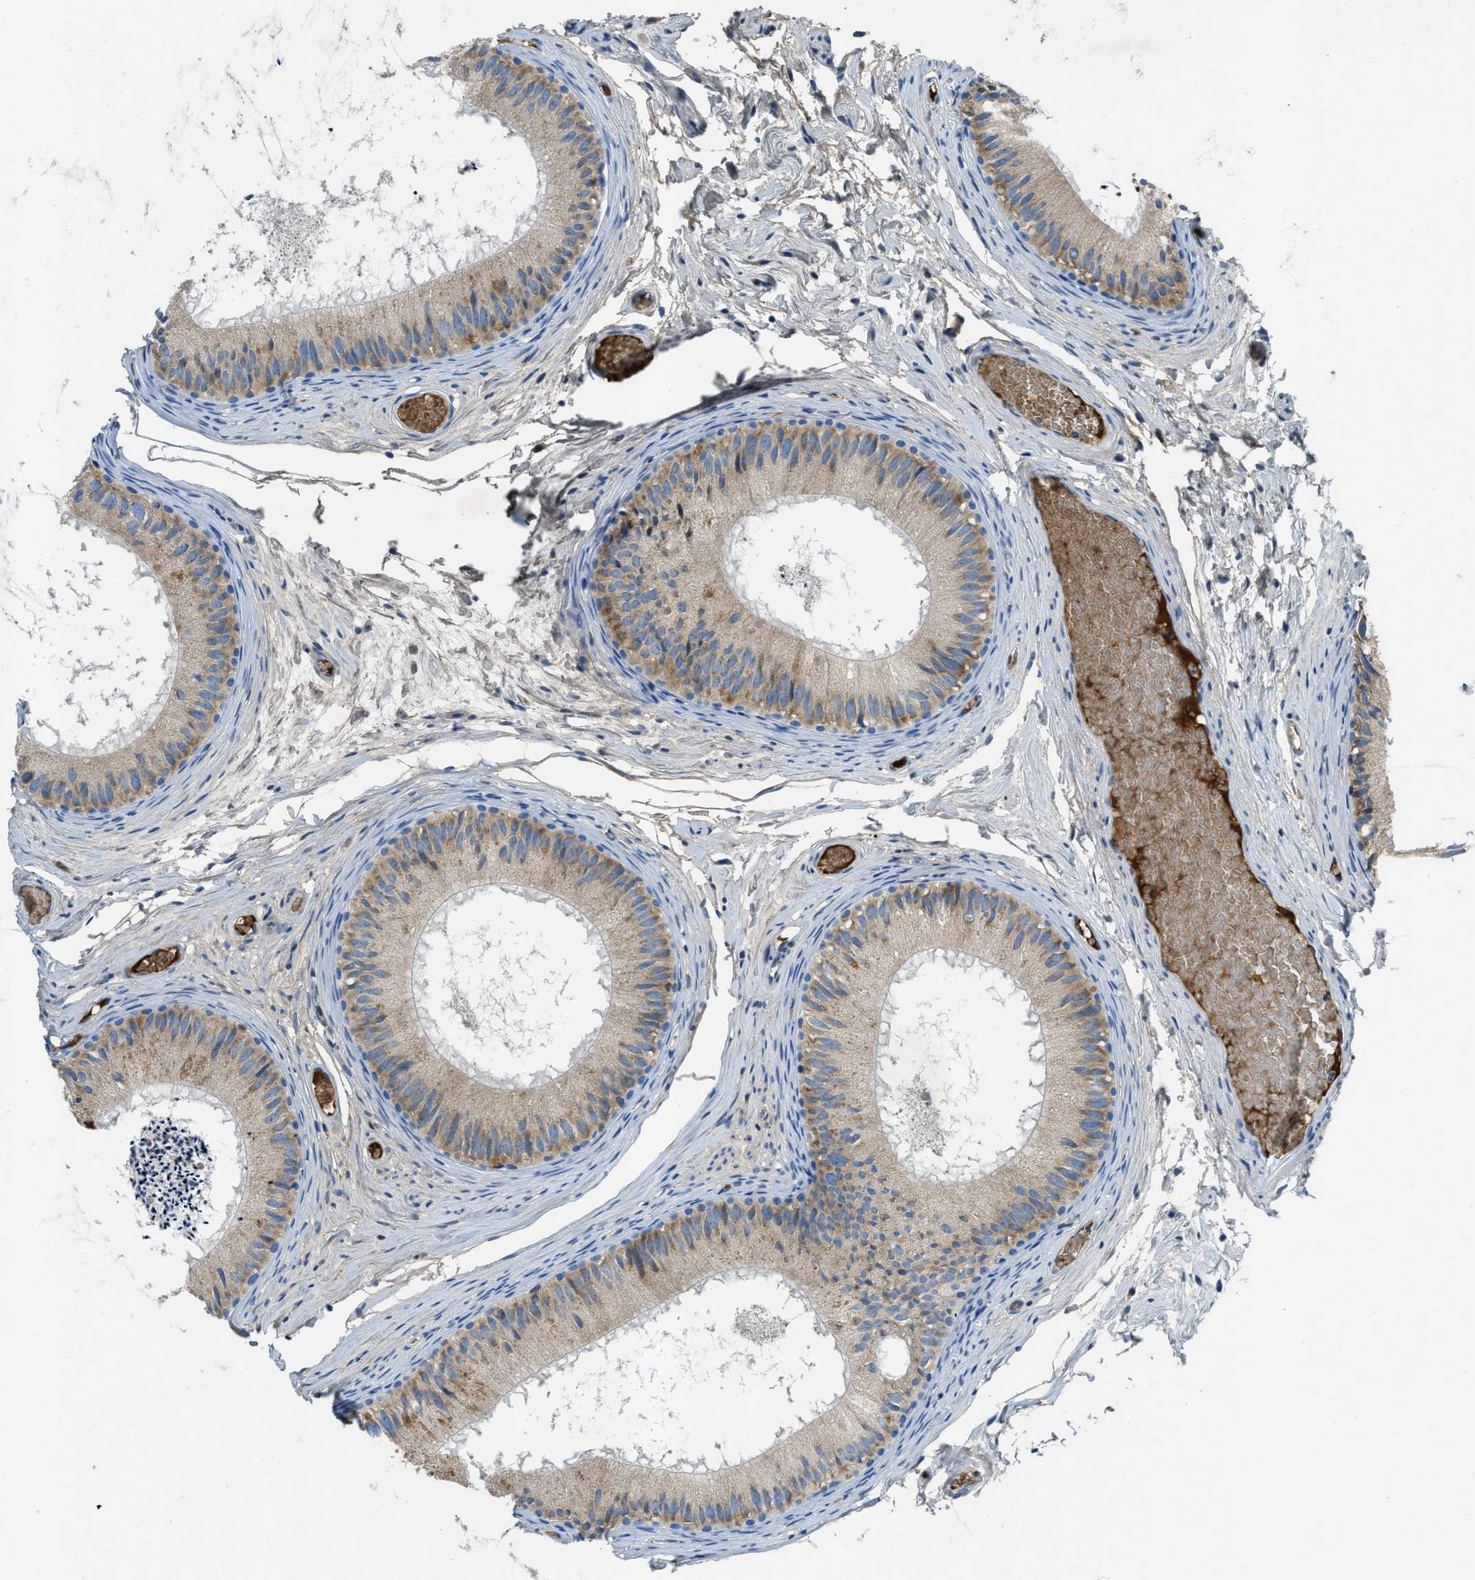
{"staining": {"intensity": "moderate", "quantity": ">75%", "location": "cytoplasmic/membranous"}, "tissue": "epididymis", "cell_type": "Glandular cells", "image_type": "normal", "snomed": [{"axis": "morphology", "description": "Normal tissue, NOS"}, {"axis": "topography", "description": "Epididymis"}], "caption": "Immunohistochemical staining of unremarkable human epididymis demonstrates moderate cytoplasmic/membranous protein positivity in approximately >75% of glandular cells. (Brightfield microscopy of DAB IHC at high magnification).", "gene": "MPDU1", "patient": {"sex": "male", "age": 46}}